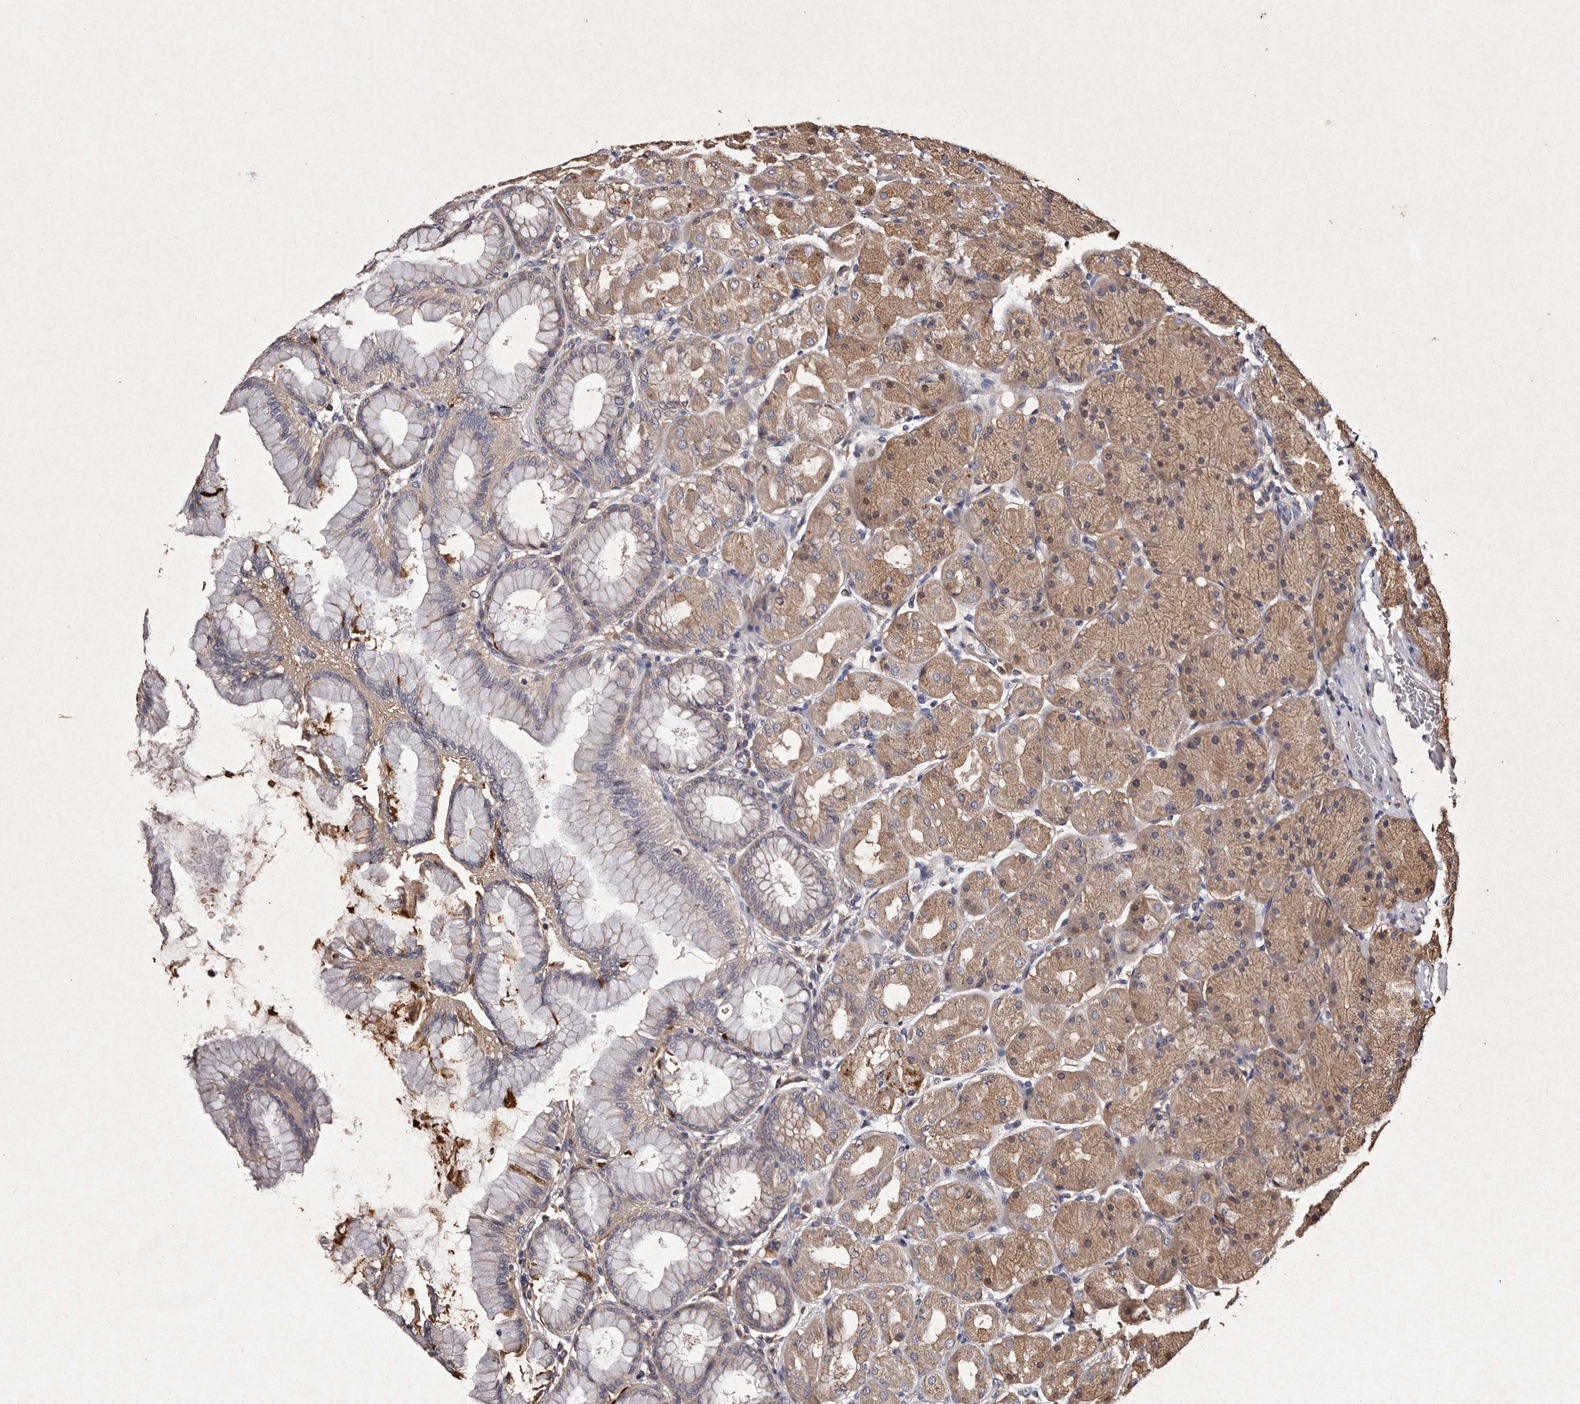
{"staining": {"intensity": "moderate", "quantity": "25%-75%", "location": "cytoplasmic/membranous"}, "tissue": "stomach", "cell_type": "Glandular cells", "image_type": "normal", "snomed": [{"axis": "morphology", "description": "Normal tissue, NOS"}, {"axis": "topography", "description": "Stomach, upper"}], "caption": "Immunohistochemistry (DAB (3,3'-diaminobenzidine)) staining of normal human stomach reveals moderate cytoplasmic/membranous protein positivity in about 25%-75% of glandular cells. The protein of interest is shown in brown color, while the nuclei are stained blue.", "gene": "TFB1M", "patient": {"sex": "female", "age": 56}}